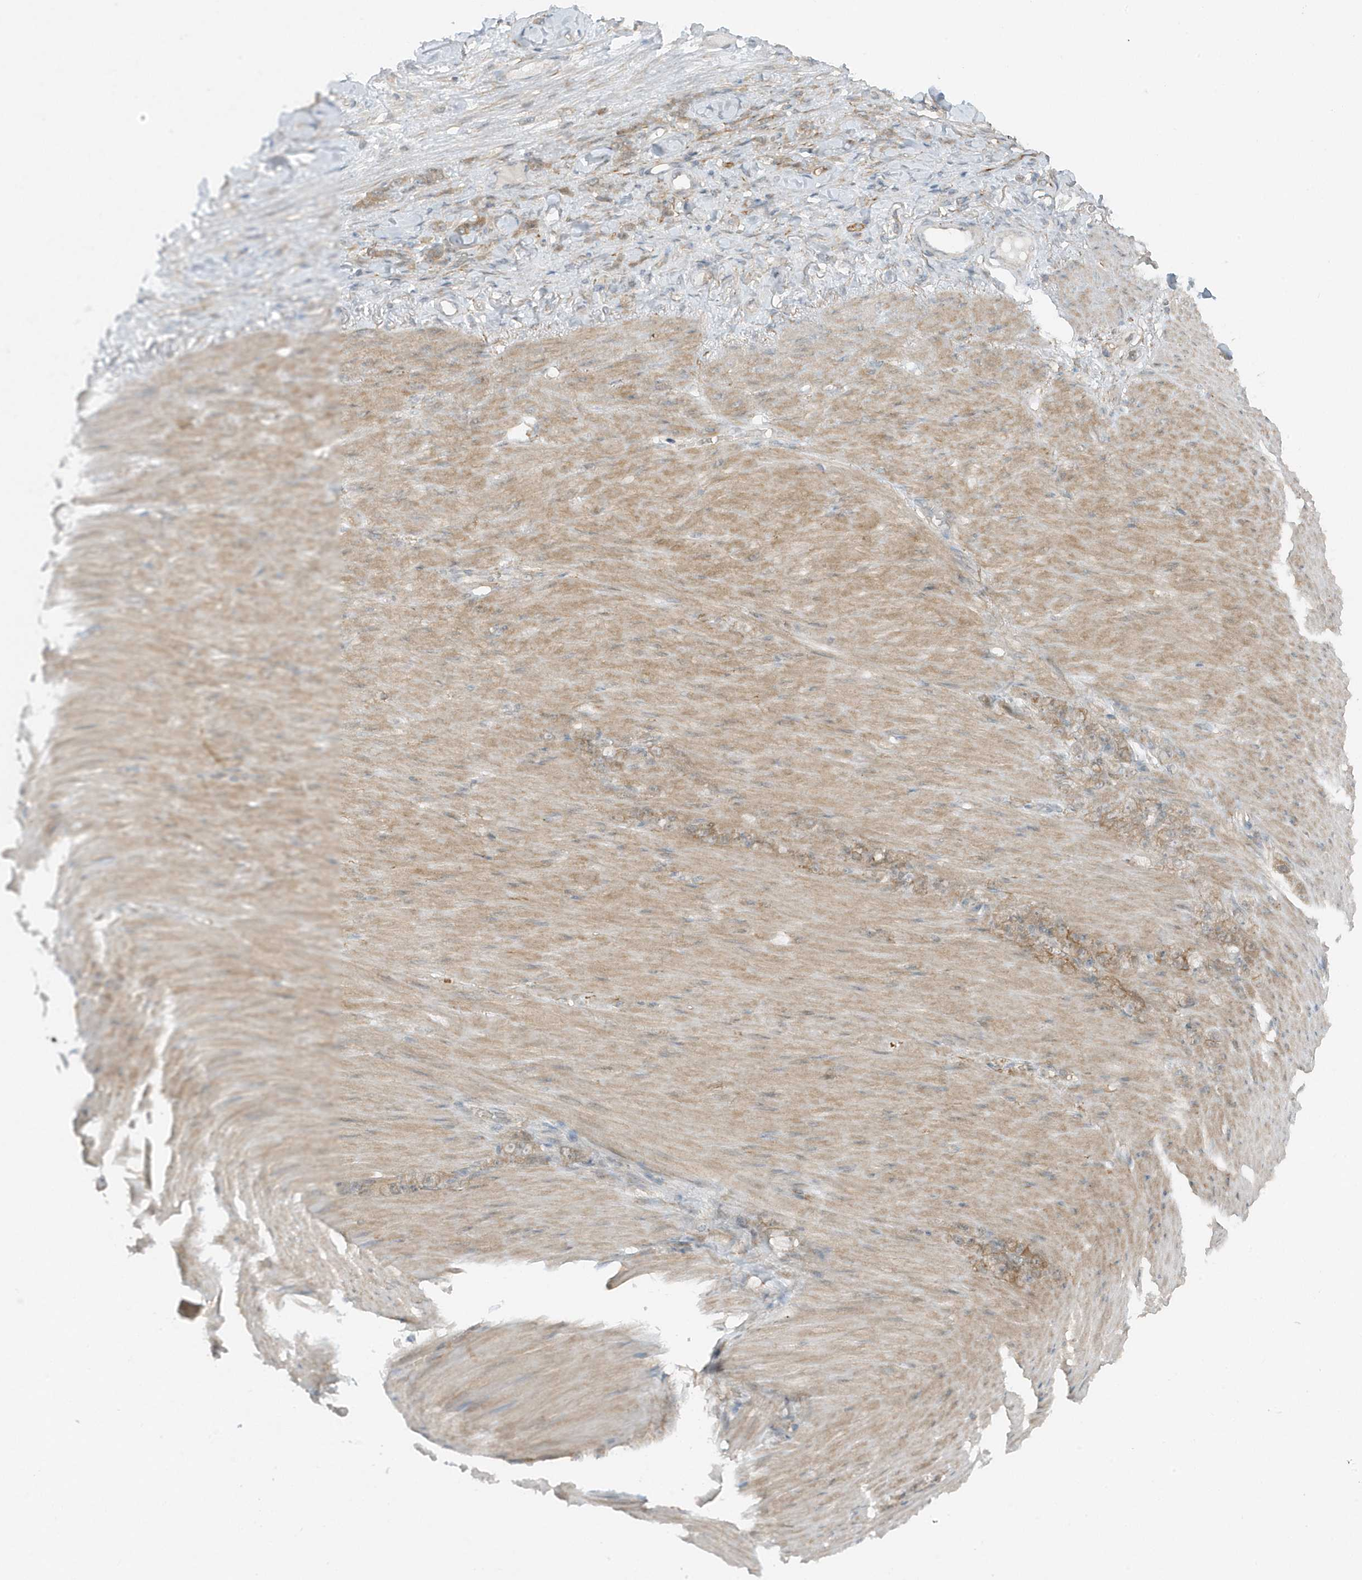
{"staining": {"intensity": "negative", "quantity": "none", "location": "none"}, "tissue": "stomach cancer", "cell_type": "Tumor cells", "image_type": "cancer", "snomed": [{"axis": "morphology", "description": "Normal tissue, NOS"}, {"axis": "morphology", "description": "Adenocarcinoma, NOS"}, {"axis": "topography", "description": "Stomach"}], "caption": "High power microscopy micrograph of an immunohistochemistry photomicrograph of stomach adenocarcinoma, revealing no significant staining in tumor cells.", "gene": "PARD3B", "patient": {"sex": "male", "age": 82}}